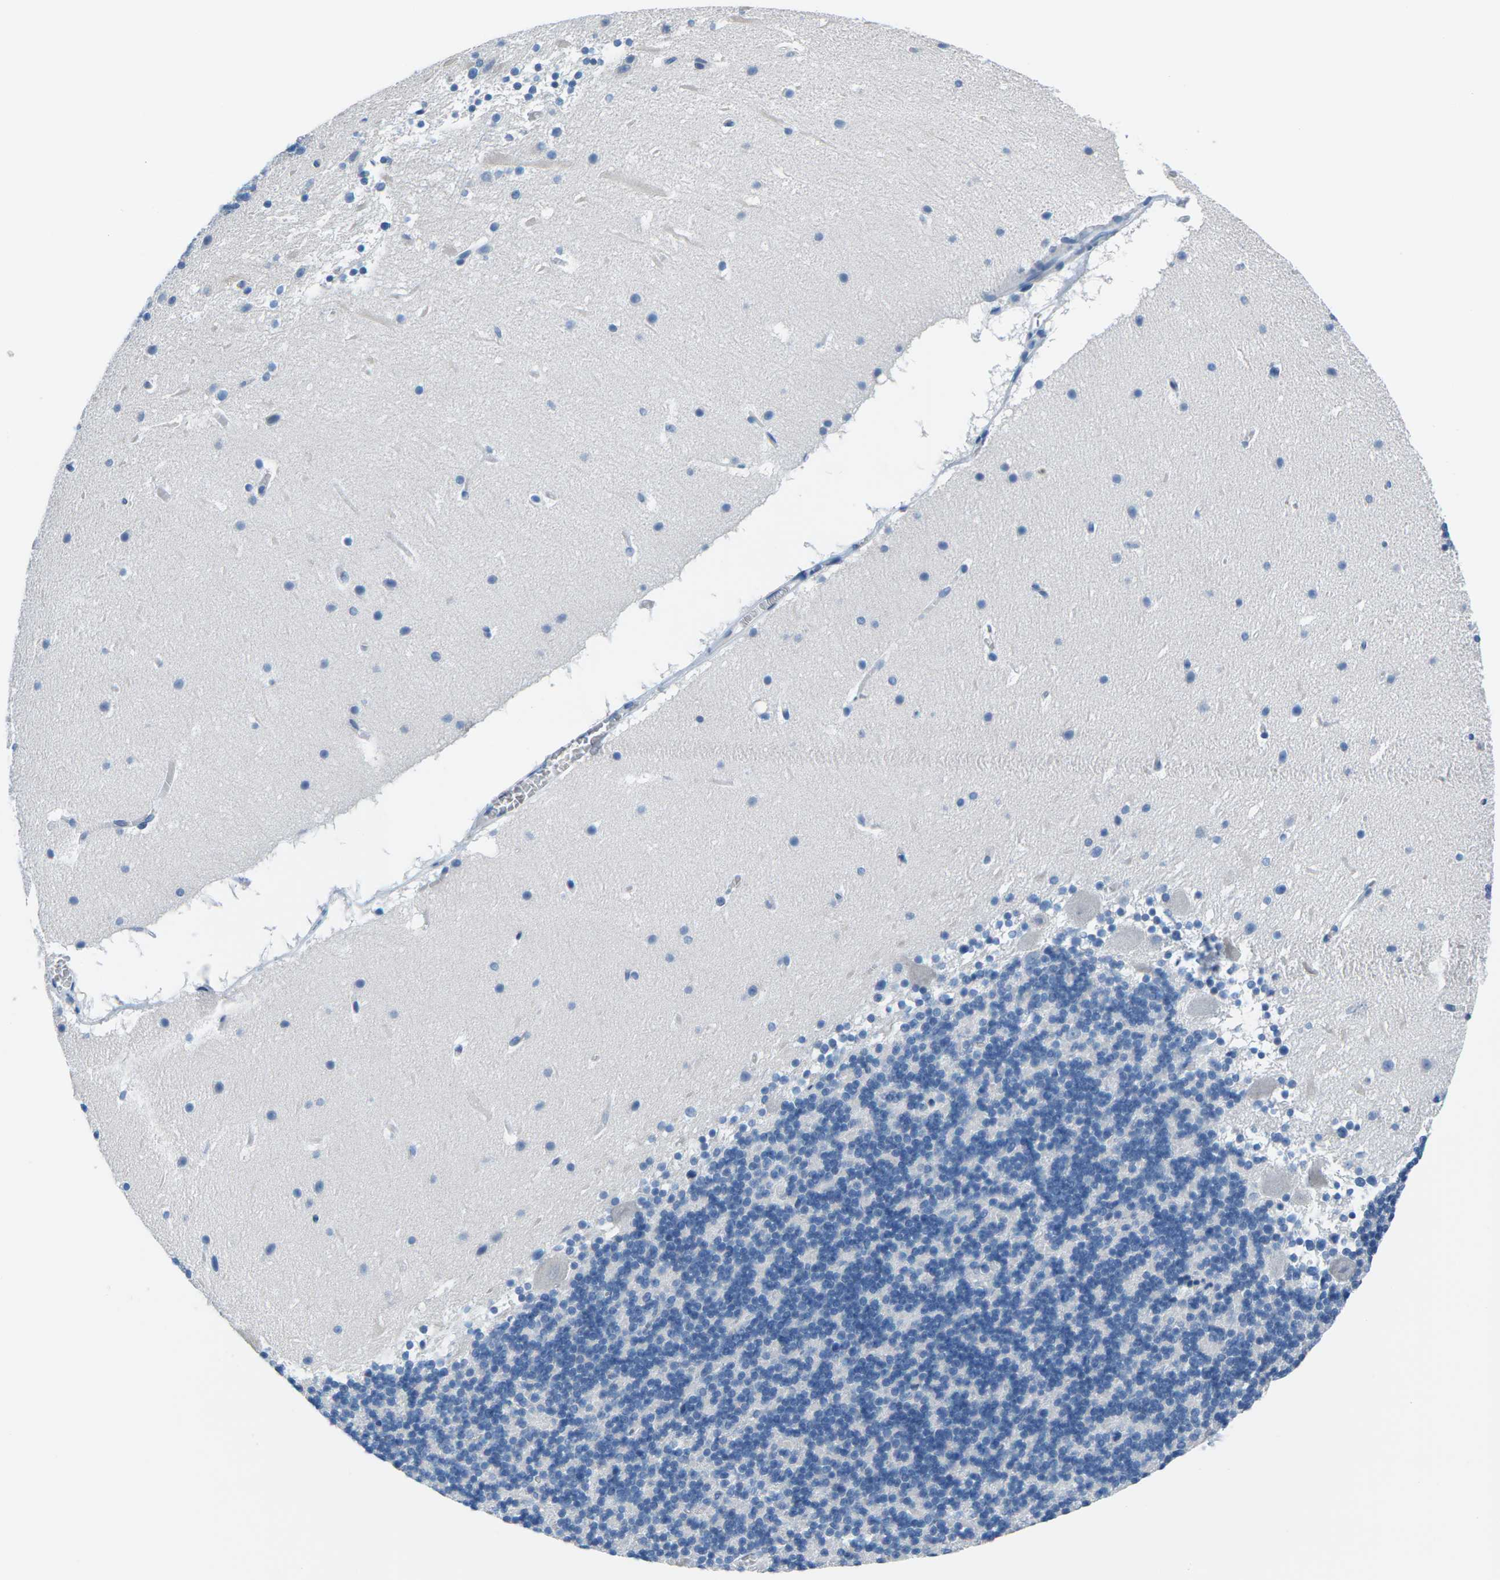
{"staining": {"intensity": "negative", "quantity": "none", "location": "none"}, "tissue": "cerebellum", "cell_type": "Cells in granular layer", "image_type": "normal", "snomed": [{"axis": "morphology", "description": "Normal tissue, NOS"}, {"axis": "topography", "description": "Cerebellum"}], "caption": "Histopathology image shows no protein staining in cells in granular layer of benign cerebellum.", "gene": "UMOD", "patient": {"sex": "male", "age": 45}}